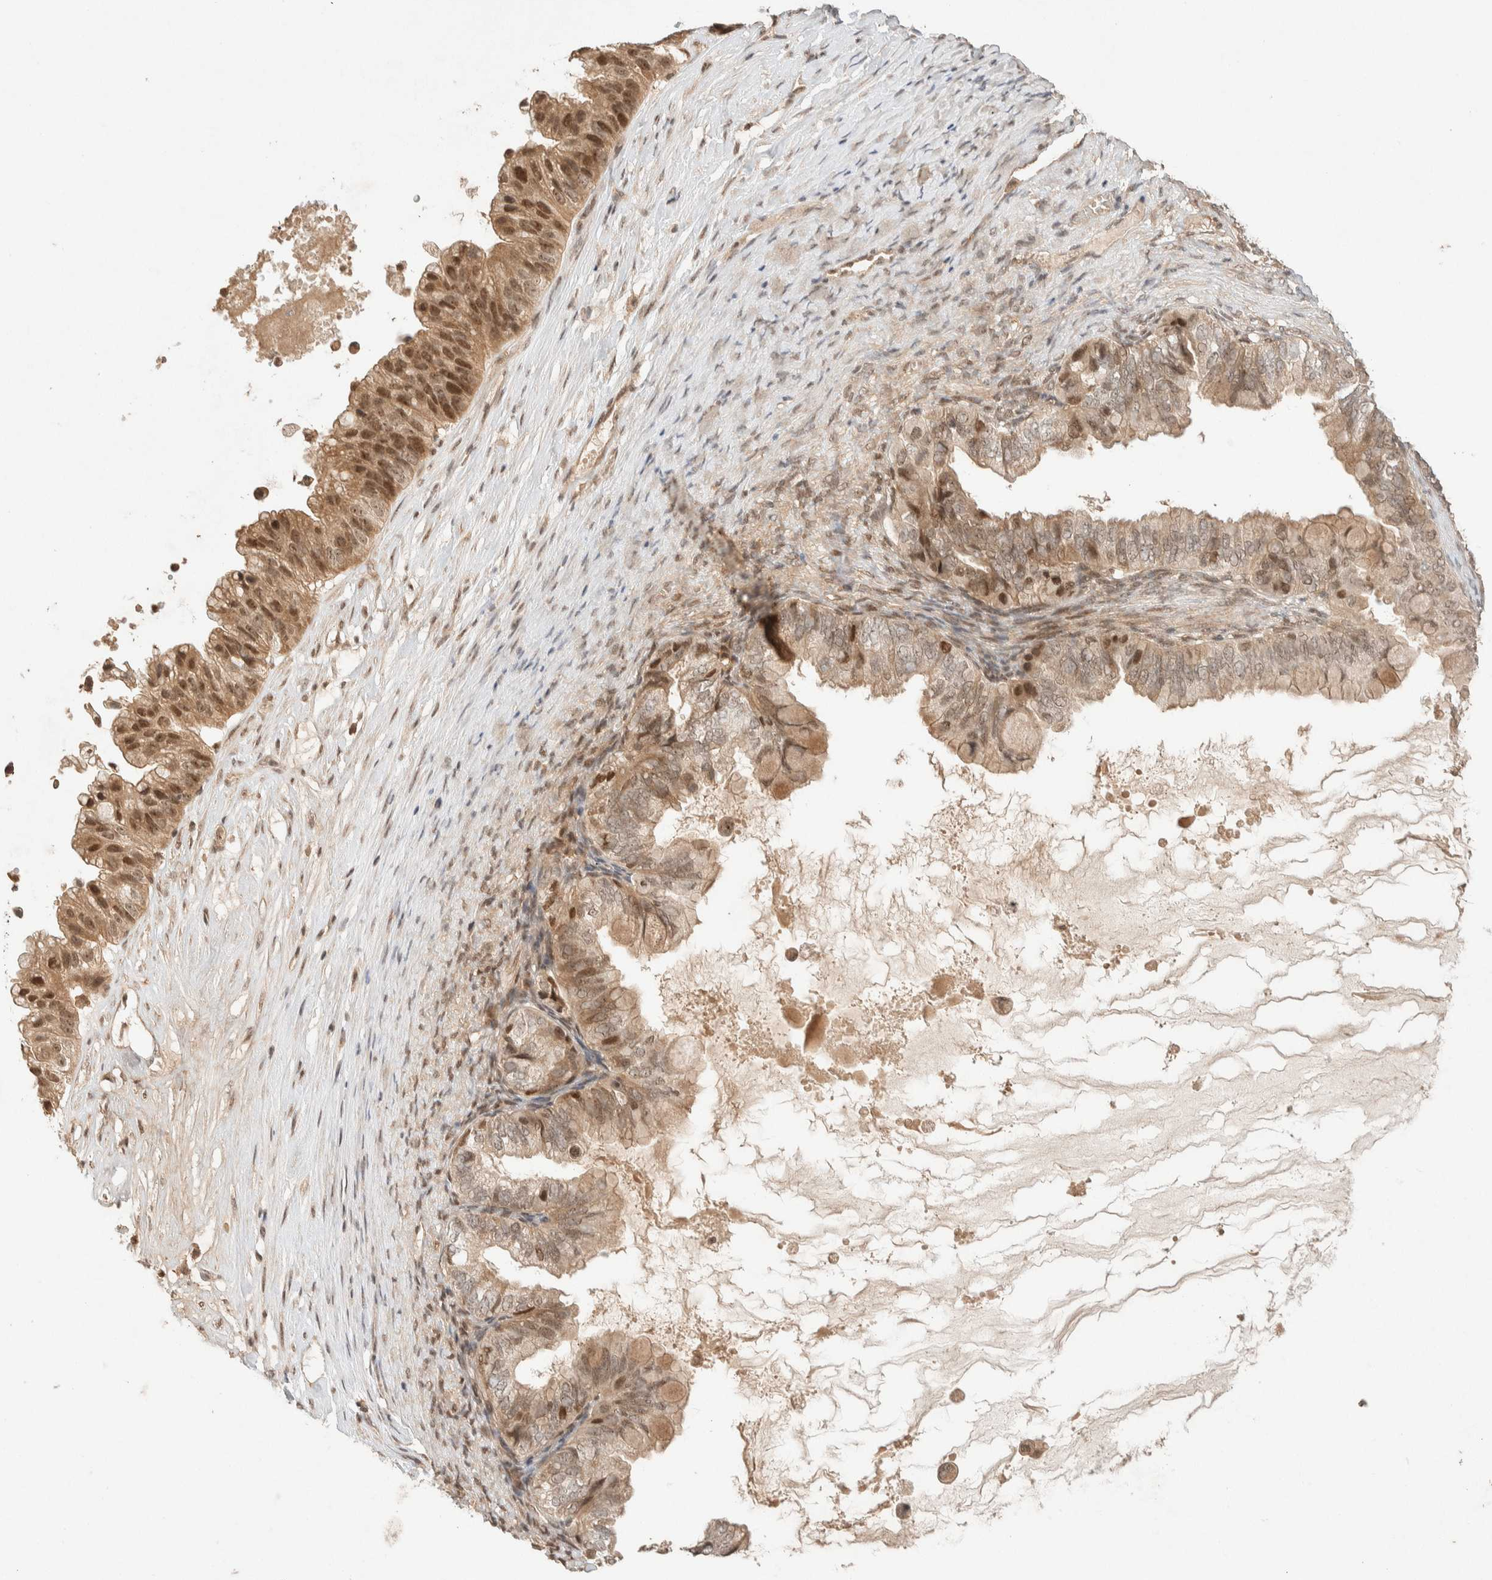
{"staining": {"intensity": "moderate", "quantity": ">75%", "location": "cytoplasmic/membranous,nuclear"}, "tissue": "ovarian cancer", "cell_type": "Tumor cells", "image_type": "cancer", "snomed": [{"axis": "morphology", "description": "Cystadenocarcinoma, mucinous, NOS"}, {"axis": "topography", "description": "Ovary"}], "caption": "Protein expression analysis of human ovarian cancer reveals moderate cytoplasmic/membranous and nuclear expression in approximately >75% of tumor cells. (Stains: DAB (3,3'-diaminobenzidine) in brown, nuclei in blue, Microscopy: brightfield microscopy at high magnification).", "gene": "THRA", "patient": {"sex": "female", "age": 80}}